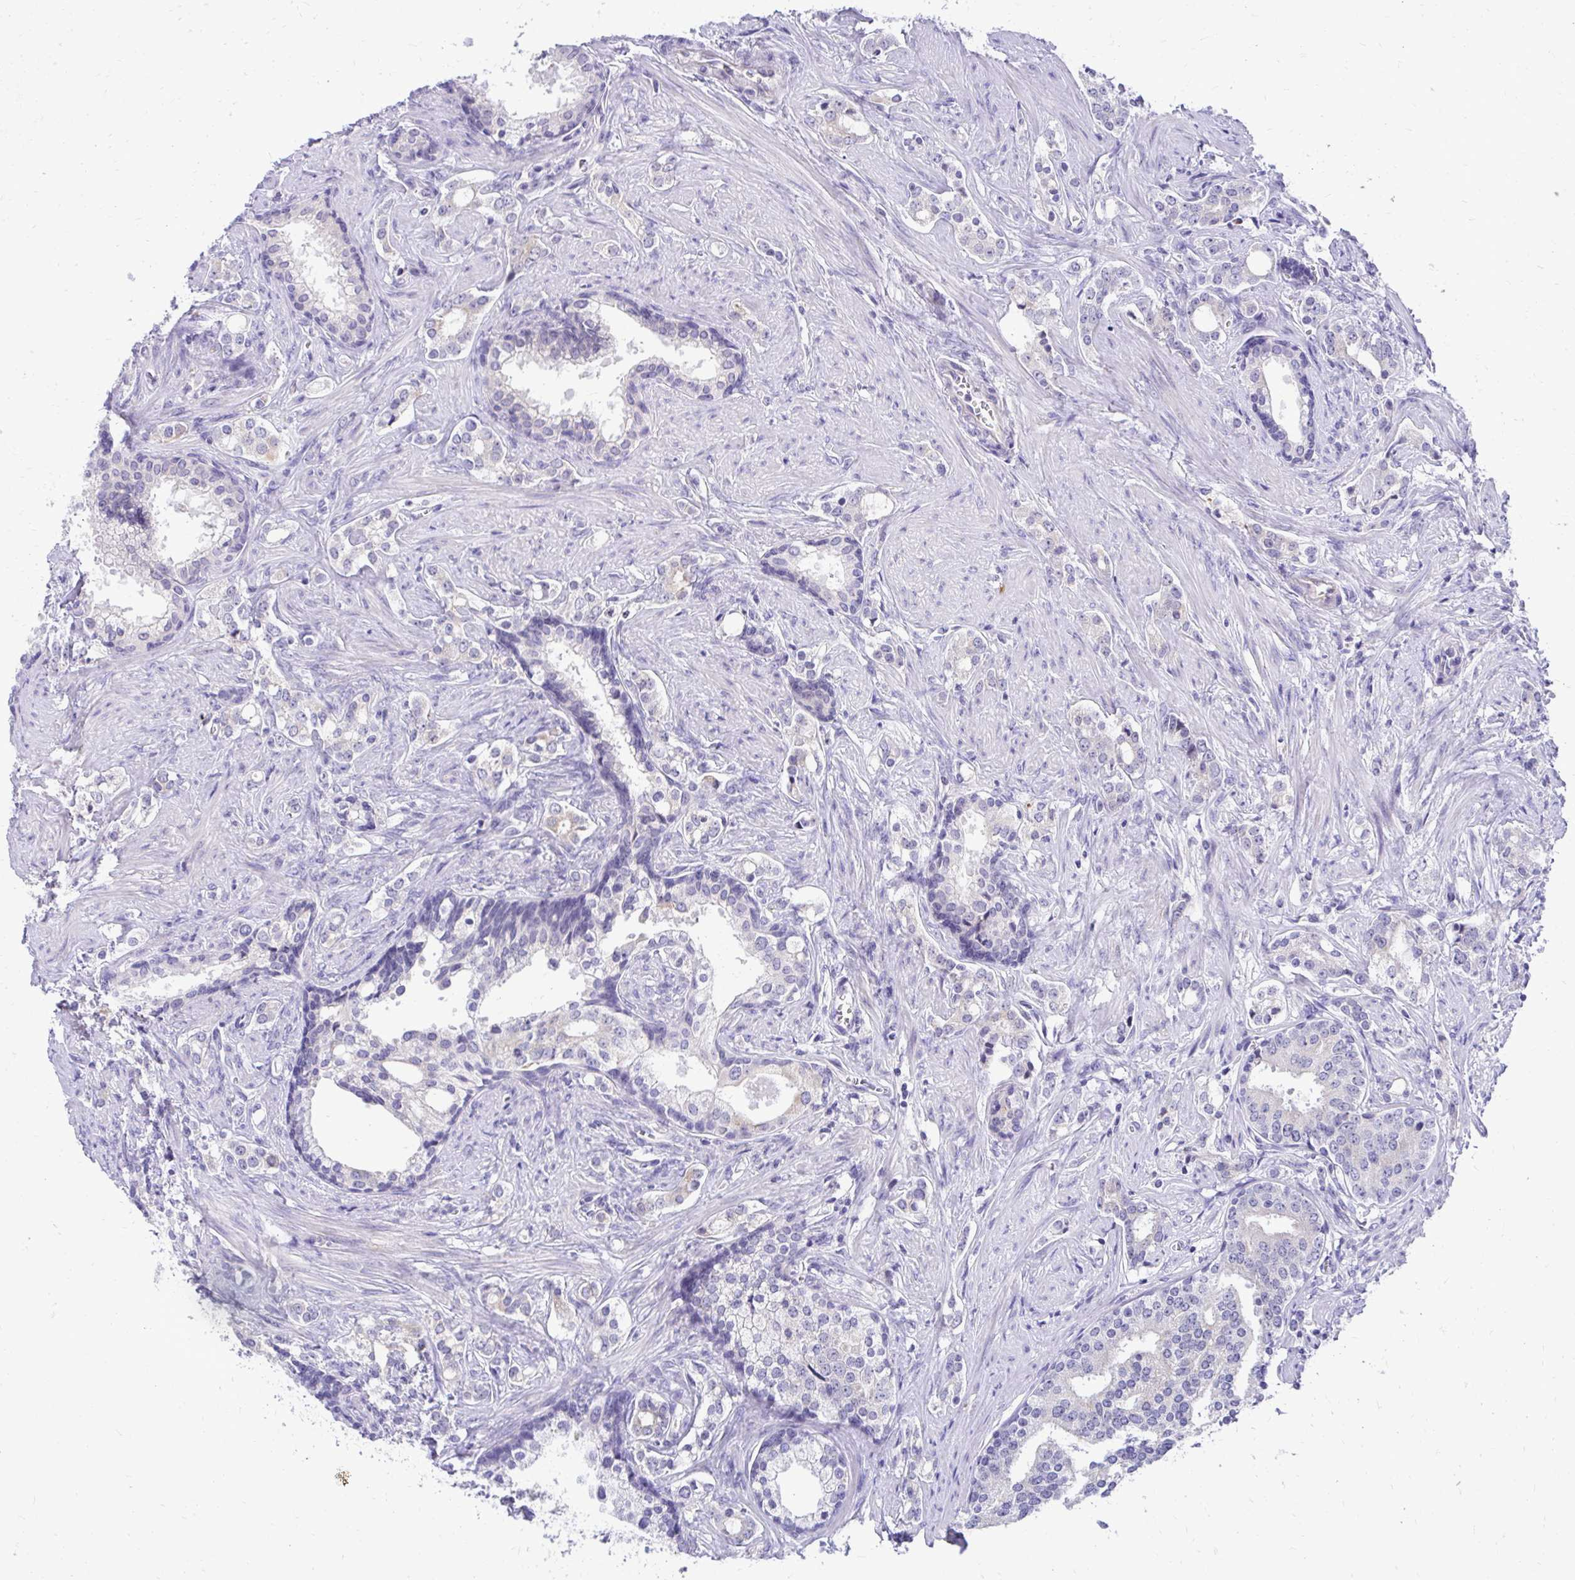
{"staining": {"intensity": "negative", "quantity": "none", "location": "none"}, "tissue": "prostate cancer", "cell_type": "Tumor cells", "image_type": "cancer", "snomed": [{"axis": "morphology", "description": "Adenocarcinoma, Medium grade"}, {"axis": "topography", "description": "Prostate"}], "caption": "Adenocarcinoma (medium-grade) (prostate) was stained to show a protein in brown. There is no significant staining in tumor cells.", "gene": "NIFK", "patient": {"sex": "male", "age": 57}}